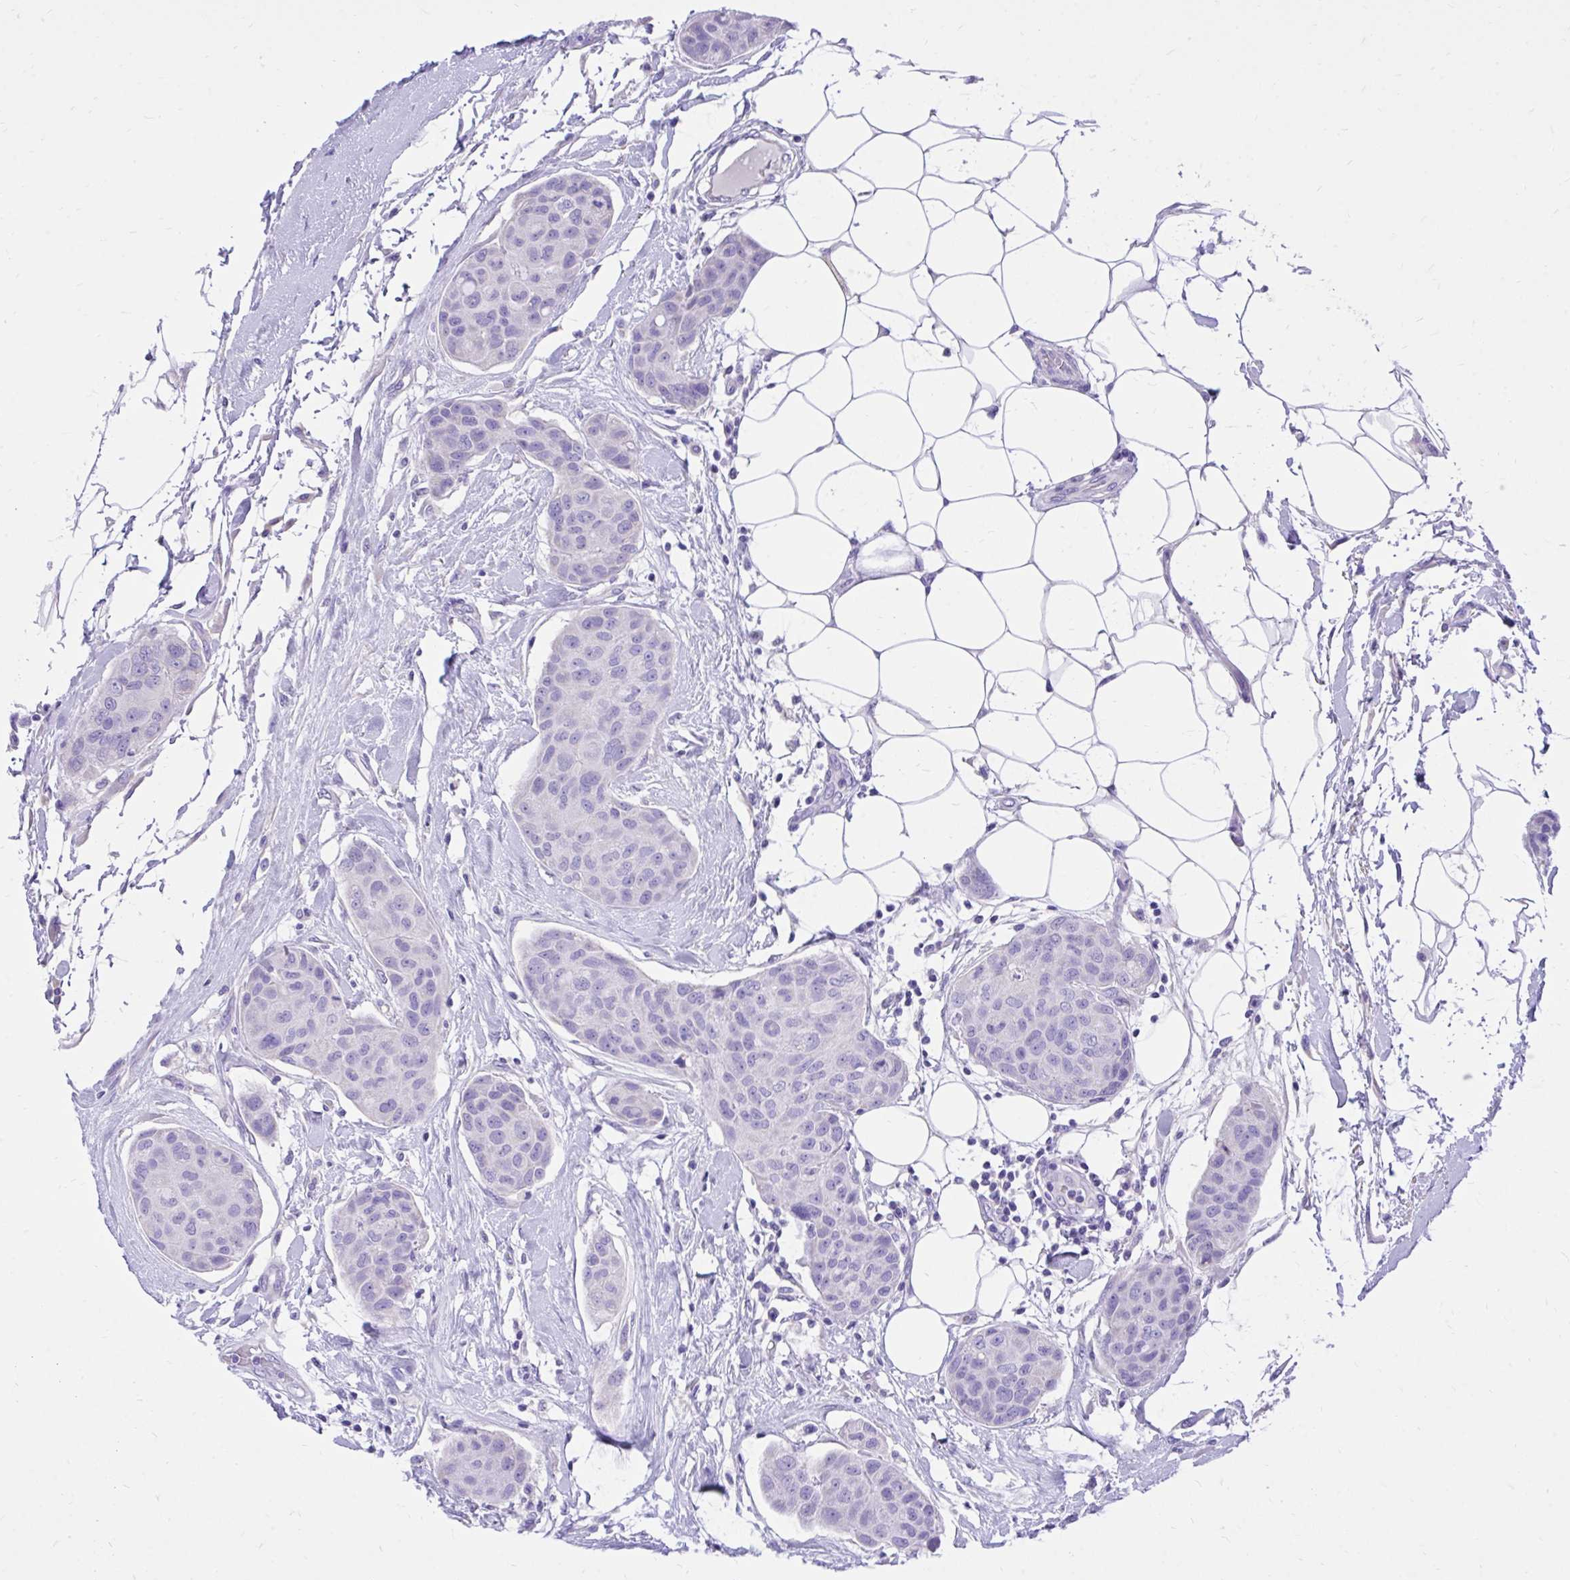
{"staining": {"intensity": "negative", "quantity": "none", "location": "none"}, "tissue": "breast cancer", "cell_type": "Tumor cells", "image_type": "cancer", "snomed": [{"axis": "morphology", "description": "Duct carcinoma"}, {"axis": "topography", "description": "Breast"}, {"axis": "topography", "description": "Lymph node"}], "caption": "Human breast intraductal carcinoma stained for a protein using immunohistochemistry (IHC) displays no staining in tumor cells.", "gene": "MON1A", "patient": {"sex": "female", "age": 80}}